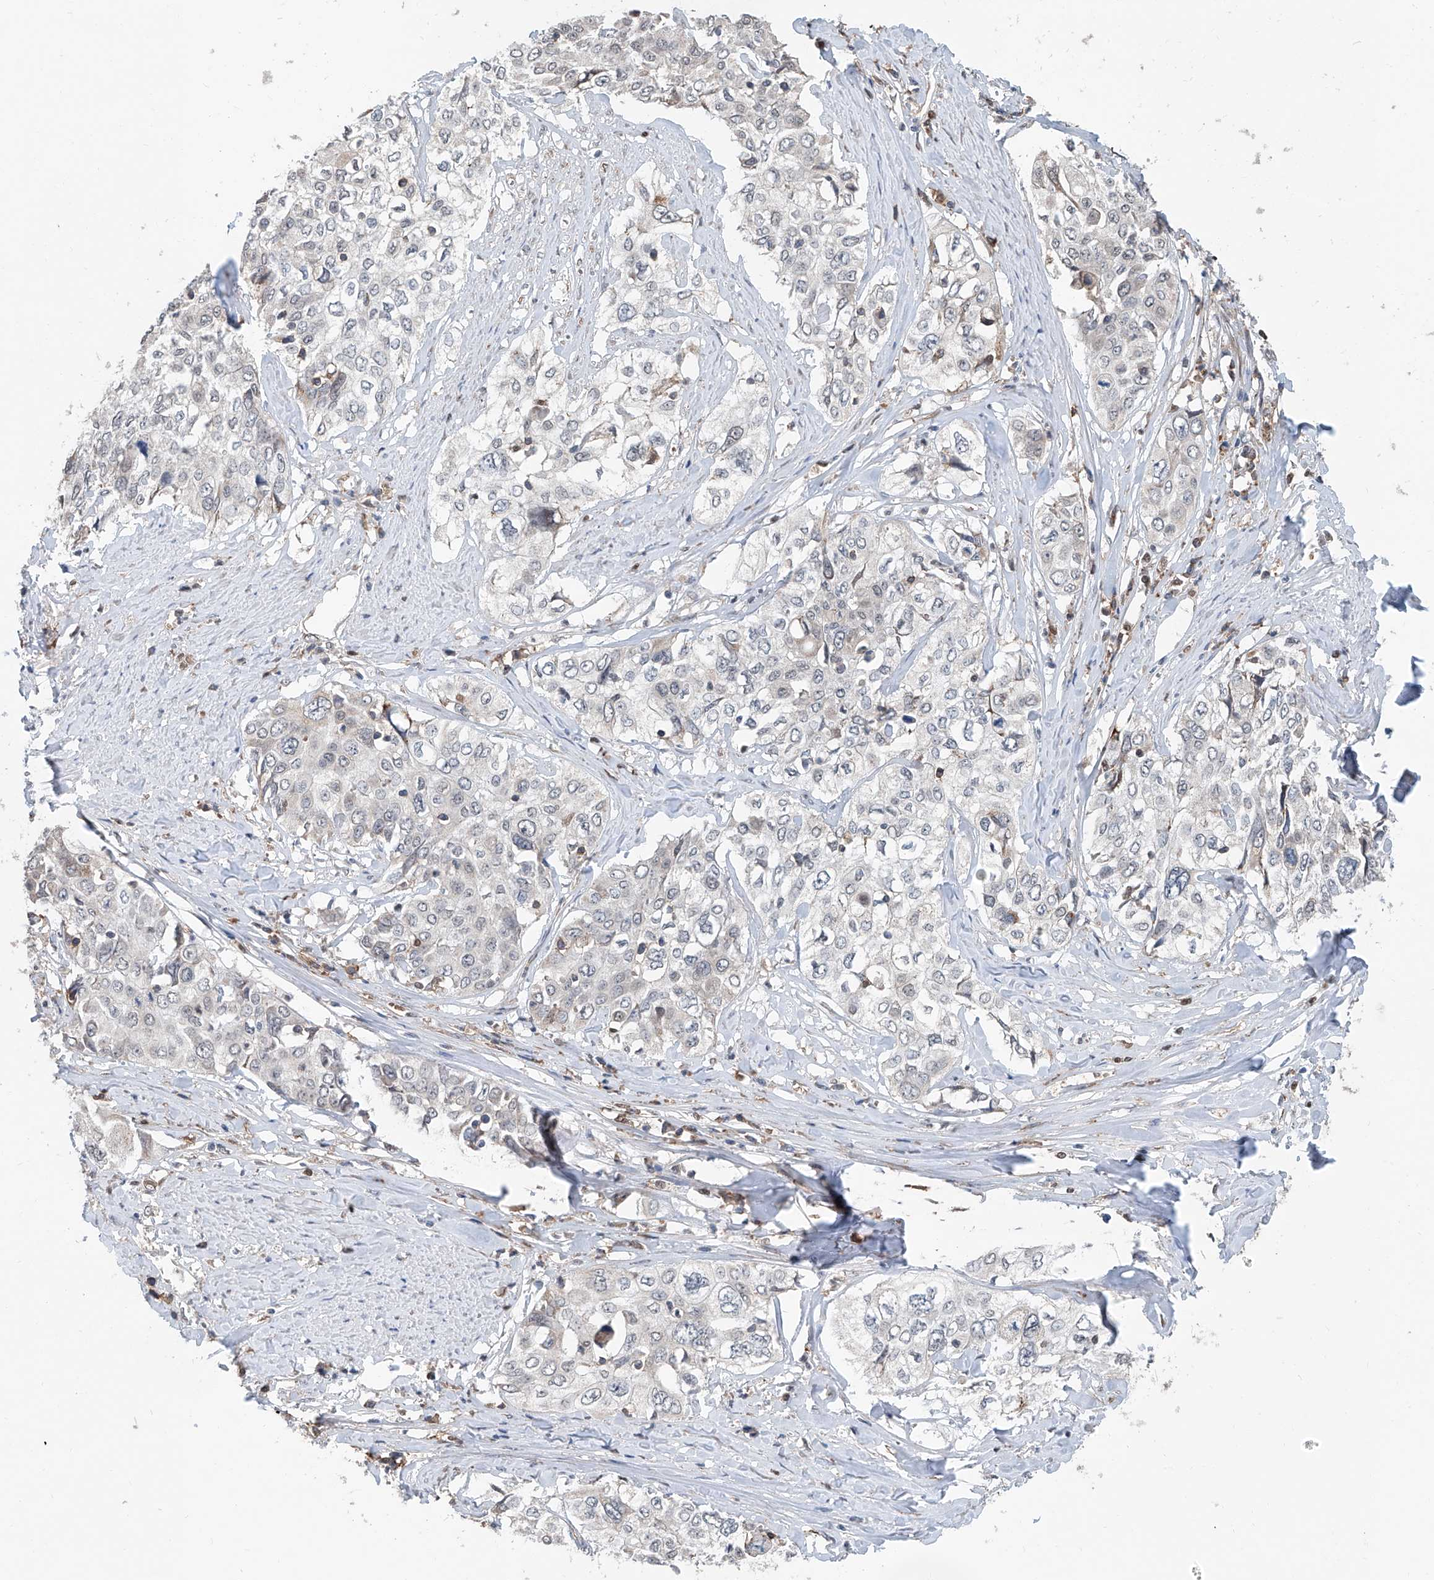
{"staining": {"intensity": "negative", "quantity": "none", "location": "none"}, "tissue": "cervical cancer", "cell_type": "Tumor cells", "image_type": "cancer", "snomed": [{"axis": "morphology", "description": "Squamous cell carcinoma, NOS"}, {"axis": "topography", "description": "Cervix"}], "caption": "A histopathology image of cervical cancer (squamous cell carcinoma) stained for a protein reveals no brown staining in tumor cells.", "gene": "KCNK10", "patient": {"sex": "female", "age": 31}}